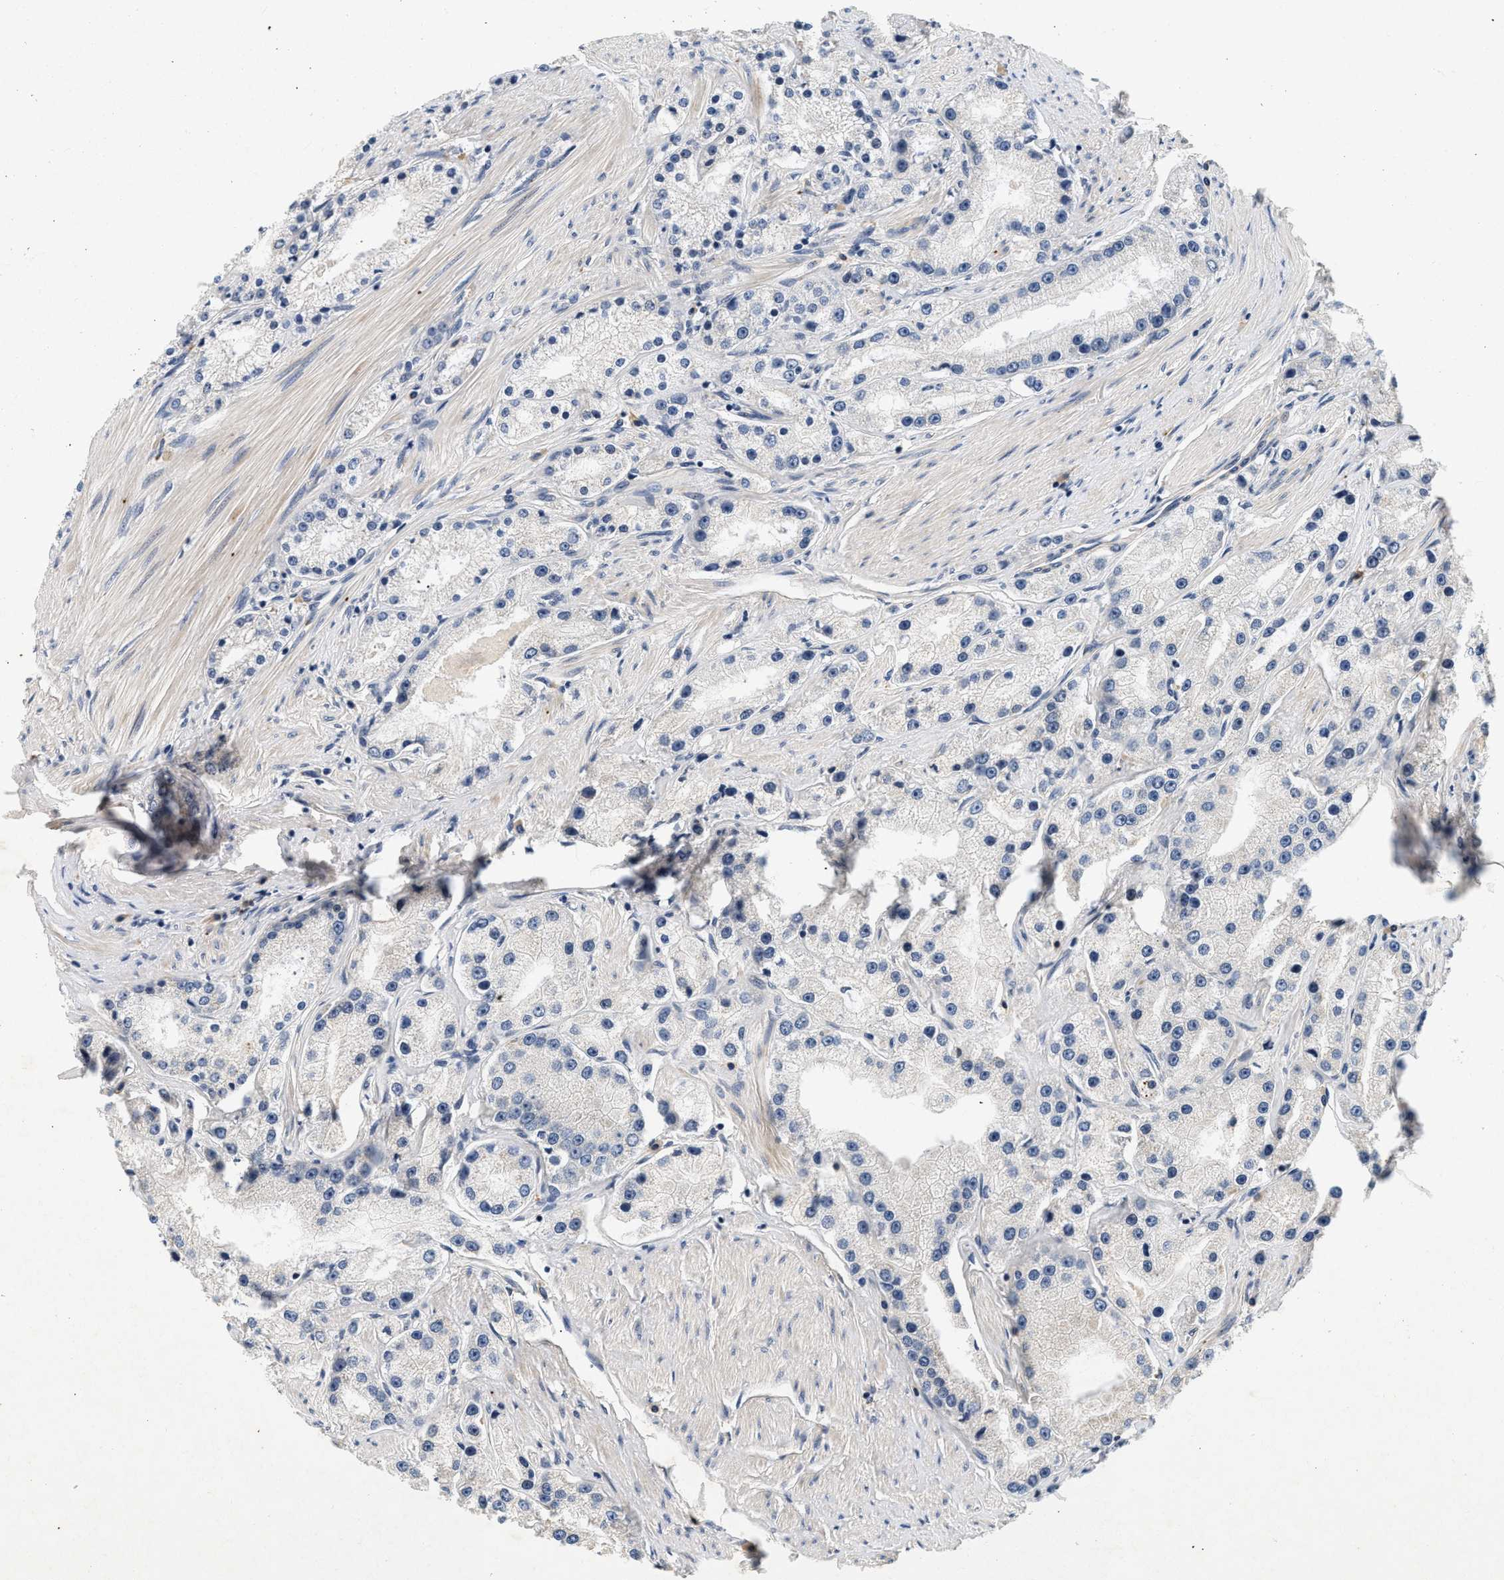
{"staining": {"intensity": "negative", "quantity": "none", "location": "none"}, "tissue": "prostate cancer", "cell_type": "Tumor cells", "image_type": "cancer", "snomed": [{"axis": "morphology", "description": "Adenocarcinoma, Low grade"}, {"axis": "topography", "description": "Prostate"}], "caption": "IHC of human adenocarcinoma (low-grade) (prostate) shows no positivity in tumor cells.", "gene": "PDP1", "patient": {"sex": "male", "age": 63}}